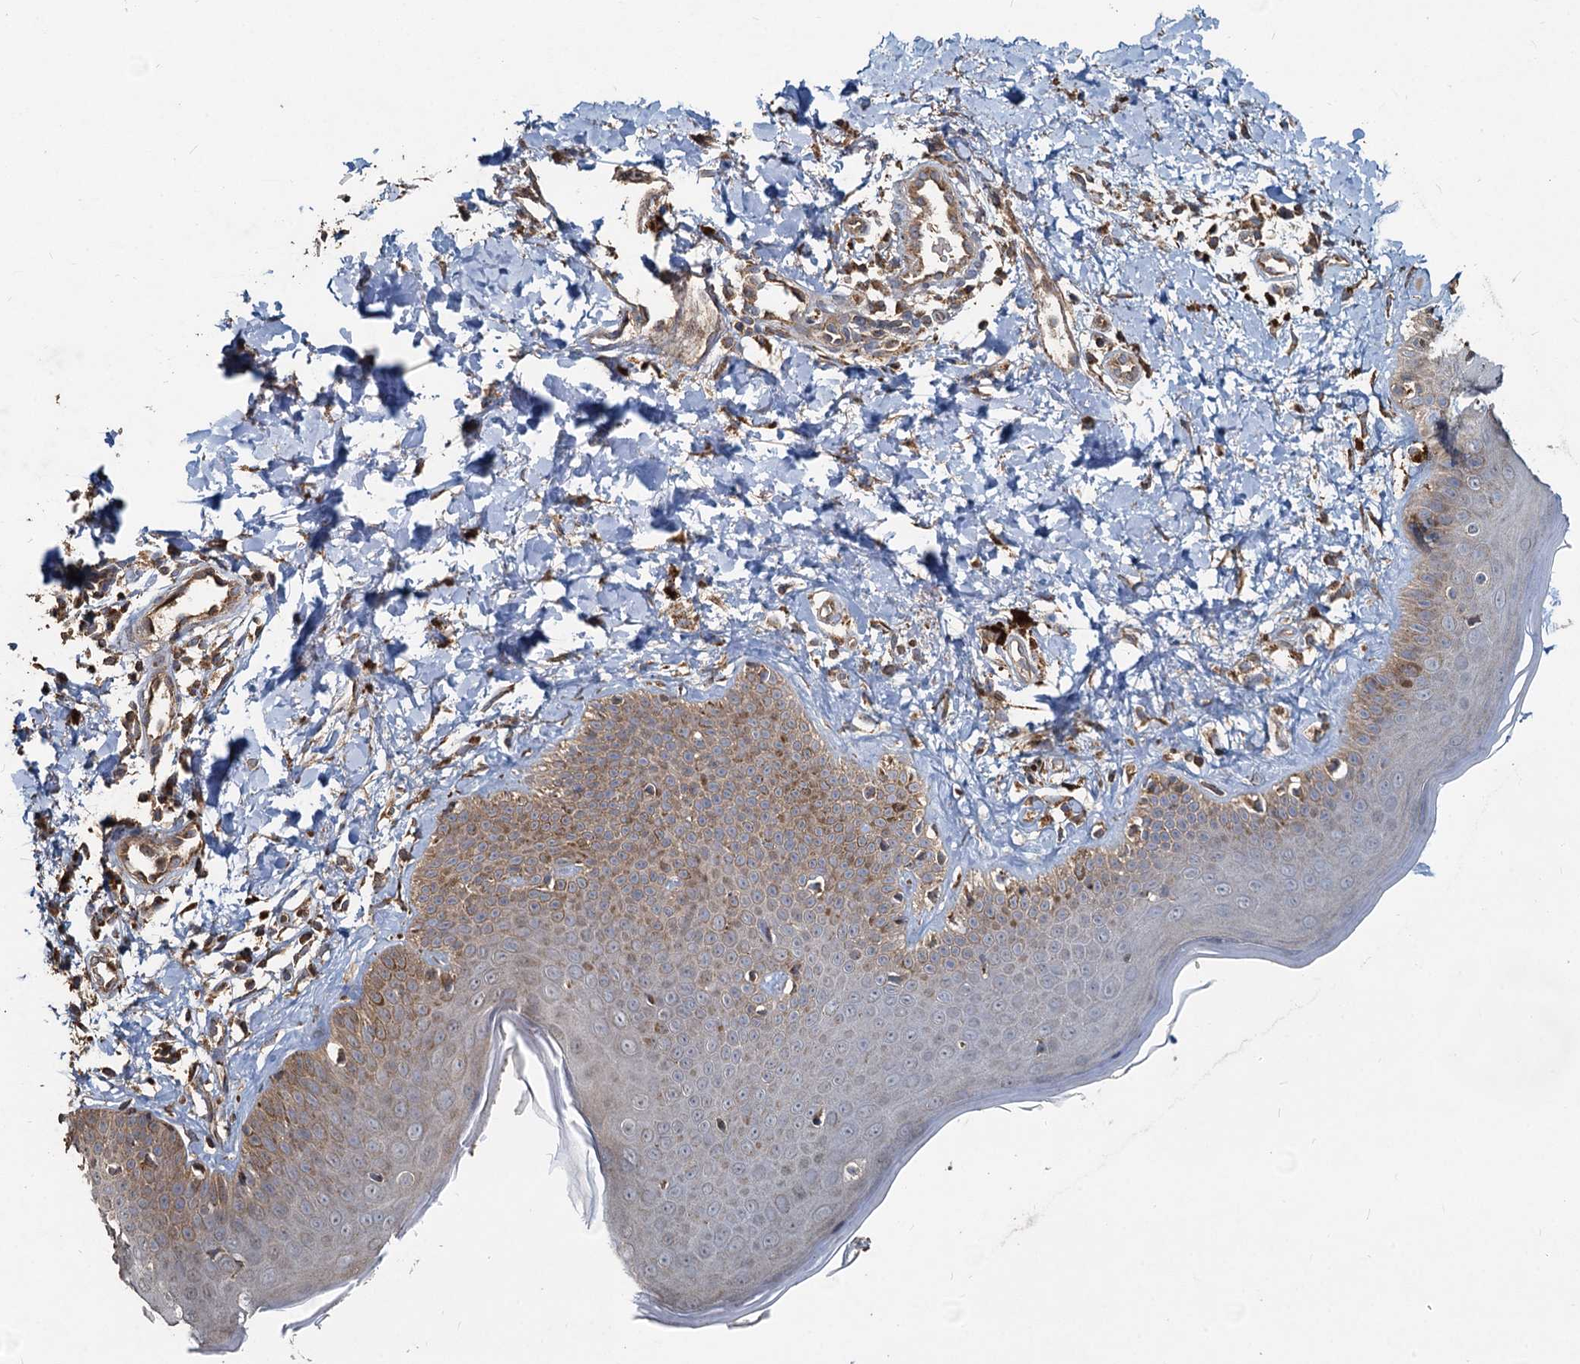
{"staining": {"intensity": "moderate", "quantity": ">75%", "location": "cytoplasmic/membranous"}, "tissue": "skin", "cell_type": "Fibroblasts", "image_type": "normal", "snomed": [{"axis": "morphology", "description": "Normal tissue, NOS"}, {"axis": "topography", "description": "Skin"}], "caption": "Protein staining demonstrates moderate cytoplasmic/membranous staining in about >75% of fibroblasts in unremarkable skin.", "gene": "SDS", "patient": {"sex": "male", "age": 52}}